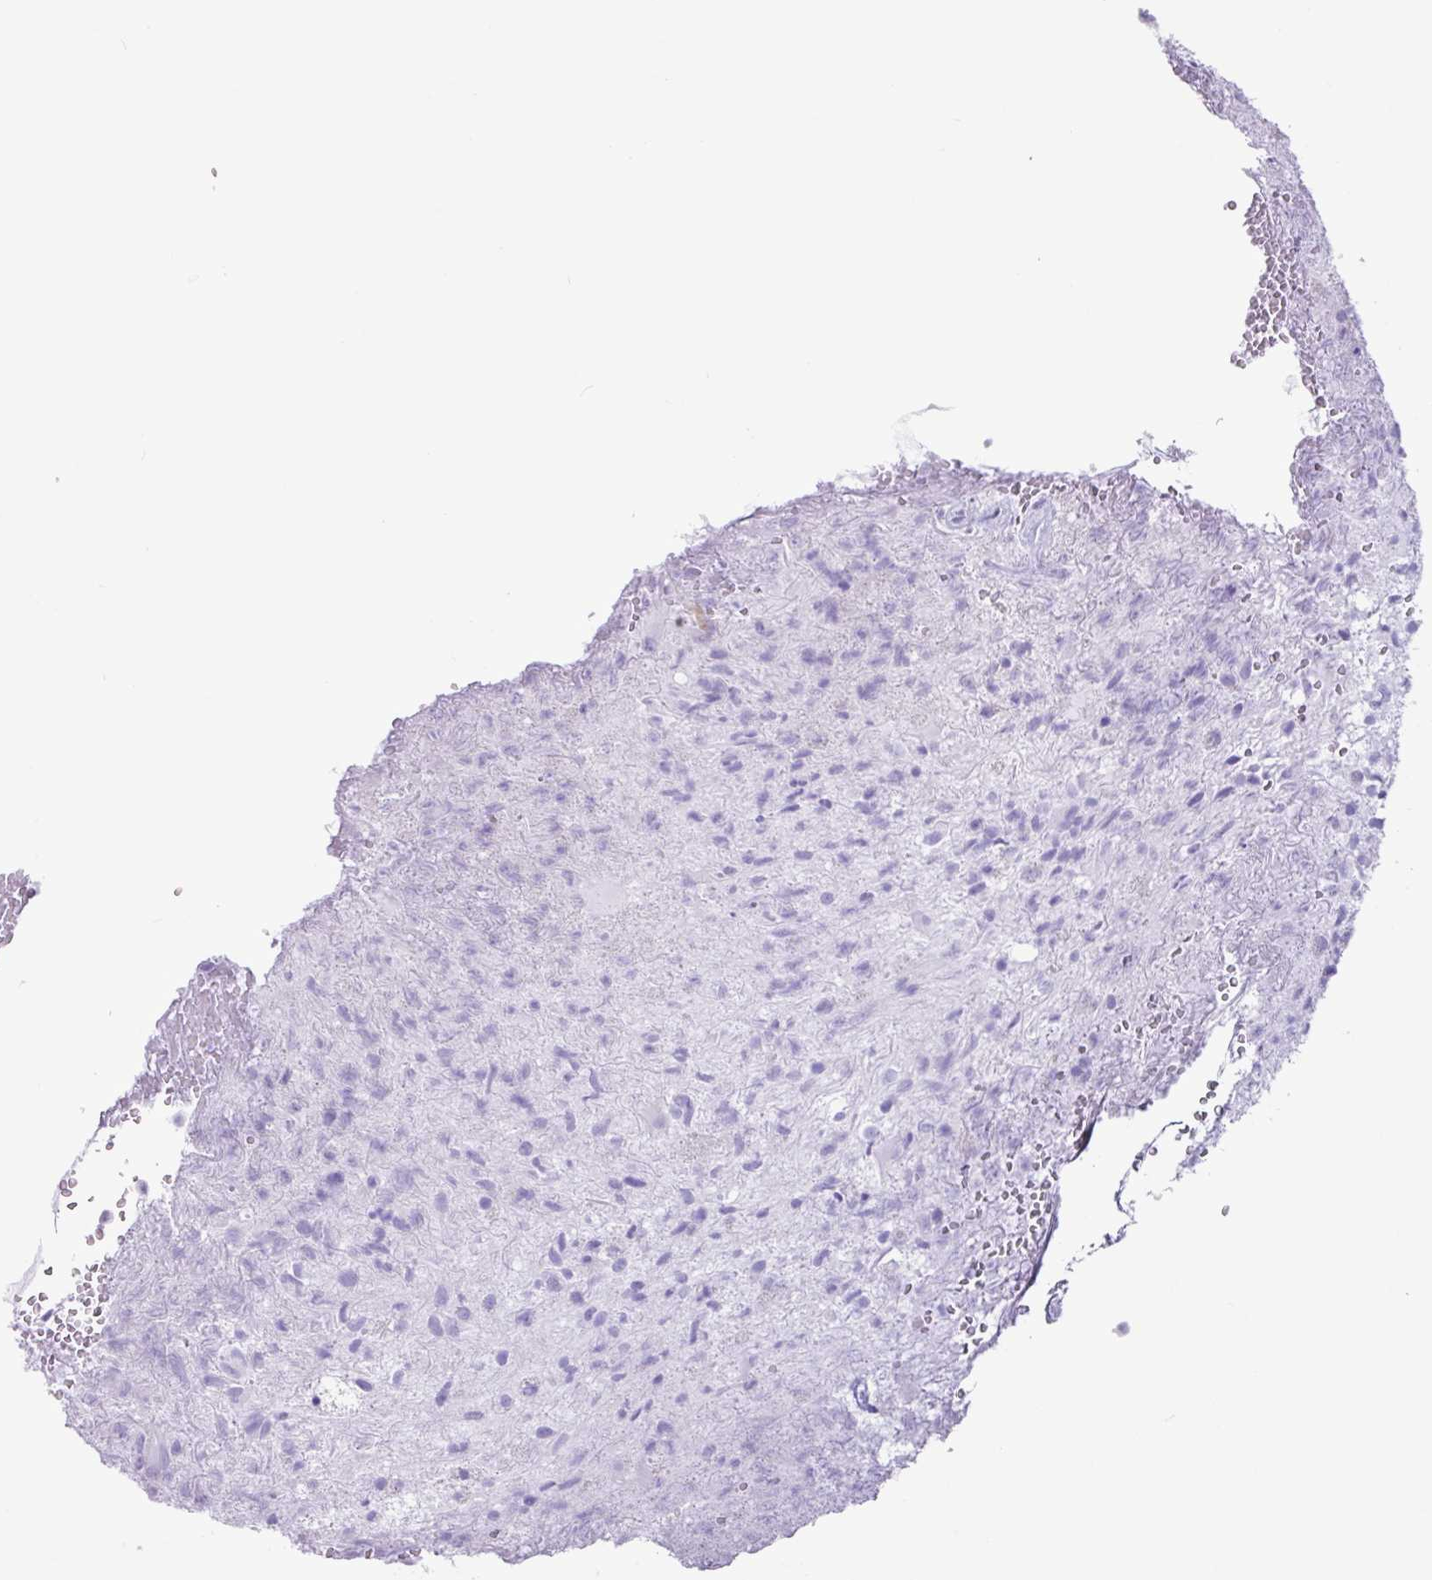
{"staining": {"intensity": "negative", "quantity": "none", "location": "none"}, "tissue": "glioma", "cell_type": "Tumor cells", "image_type": "cancer", "snomed": [{"axis": "morphology", "description": "Glioma, malignant, High grade"}, {"axis": "topography", "description": "Brain"}], "caption": "Tumor cells show no significant protein staining in high-grade glioma (malignant).", "gene": "CKMT2", "patient": {"sex": "male", "age": 56}}